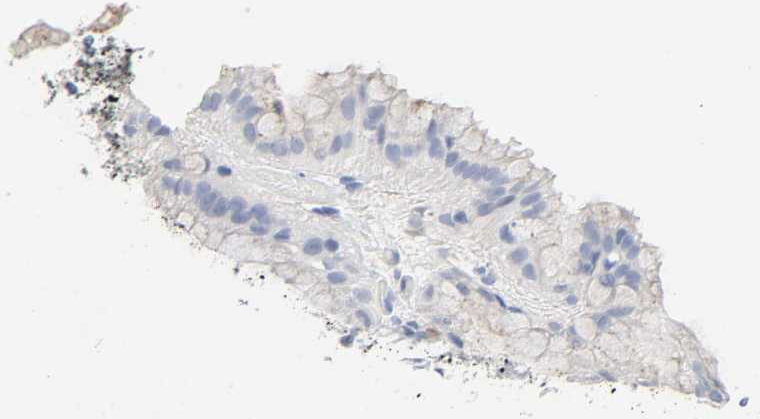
{"staining": {"intensity": "negative", "quantity": "none", "location": "none"}, "tissue": "stomach", "cell_type": "Glandular cells", "image_type": "normal", "snomed": [{"axis": "morphology", "description": "Normal tissue, NOS"}, {"axis": "topography", "description": "Stomach"}, {"axis": "topography", "description": "Stomach, lower"}], "caption": "This is an immunohistochemistry image of normal human stomach. There is no expression in glandular cells.", "gene": "ACP3", "patient": {"sex": "female", "age": 75}}